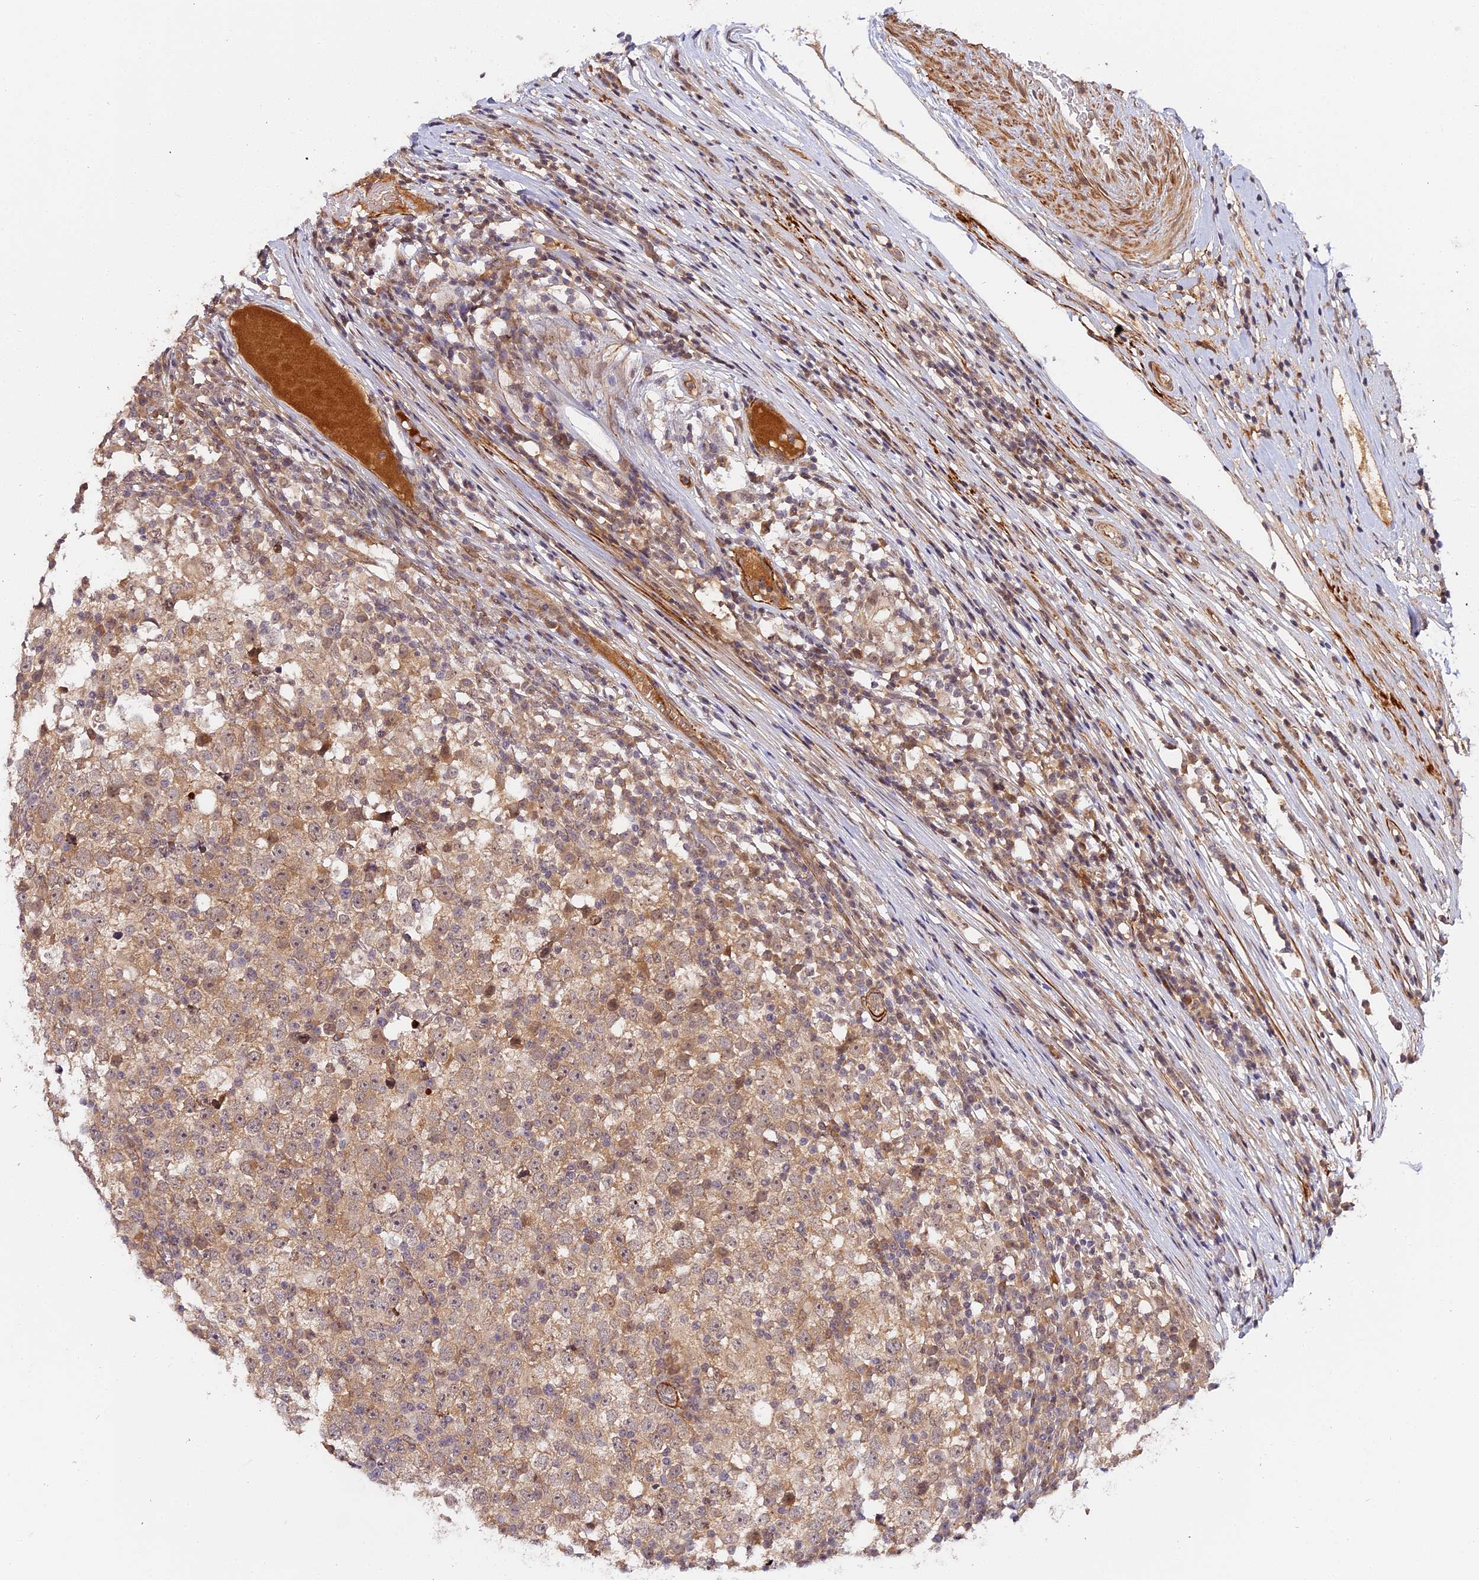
{"staining": {"intensity": "weak", "quantity": "25%-75%", "location": "cytoplasmic/membranous"}, "tissue": "testis cancer", "cell_type": "Tumor cells", "image_type": "cancer", "snomed": [{"axis": "morphology", "description": "Seminoma, NOS"}, {"axis": "topography", "description": "Testis"}], "caption": "Human testis cancer stained with a protein marker displays weak staining in tumor cells.", "gene": "IMPACT", "patient": {"sex": "male", "age": 65}}